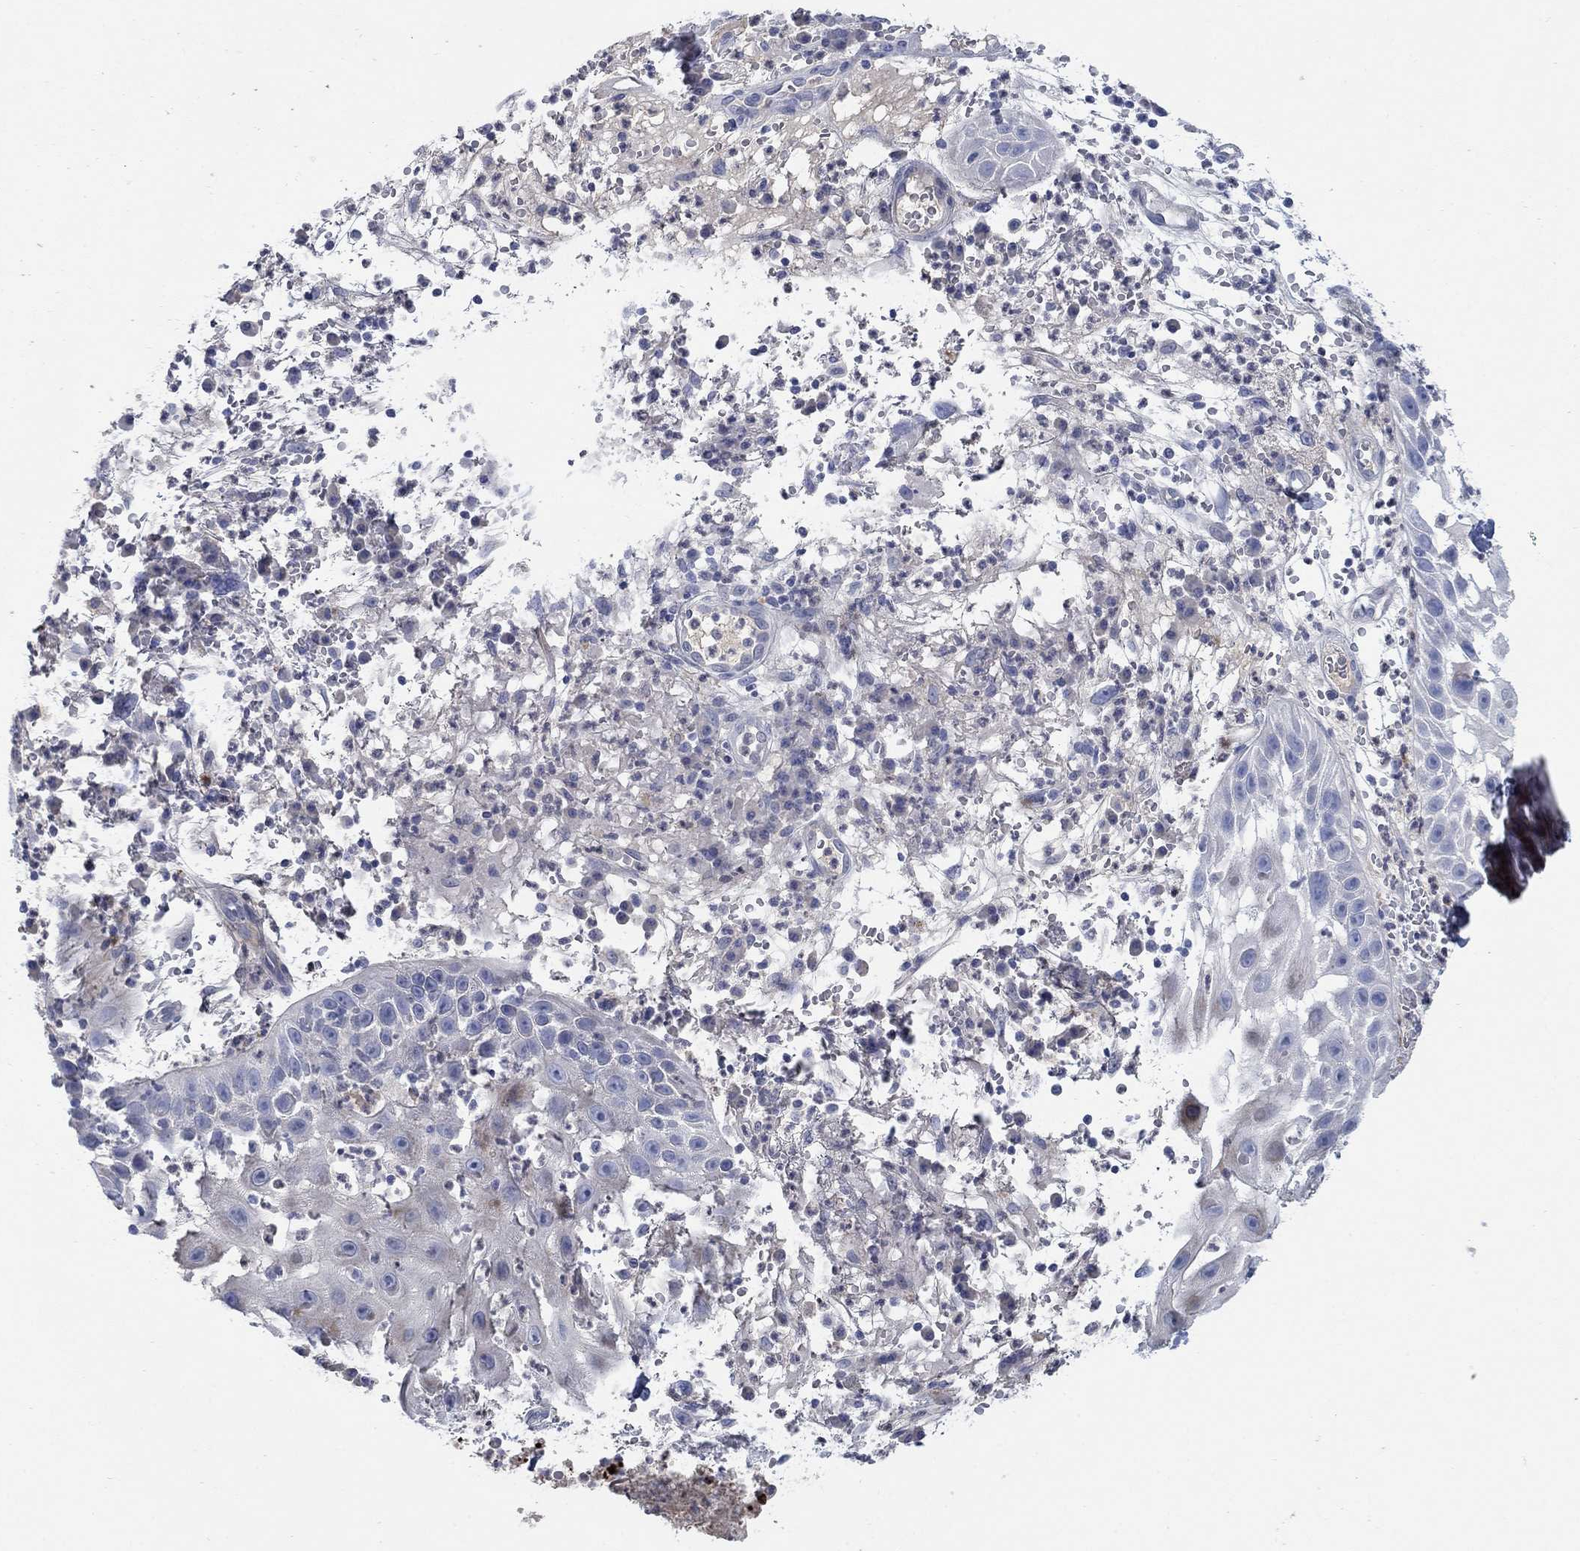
{"staining": {"intensity": "negative", "quantity": "none", "location": "none"}, "tissue": "skin cancer", "cell_type": "Tumor cells", "image_type": "cancer", "snomed": [{"axis": "morphology", "description": "Normal tissue, NOS"}, {"axis": "morphology", "description": "Squamous cell carcinoma, NOS"}, {"axis": "topography", "description": "Skin"}], "caption": "The immunohistochemistry (IHC) histopathology image has no significant expression in tumor cells of skin squamous cell carcinoma tissue.", "gene": "TMEM249", "patient": {"sex": "male", "age": 79}}